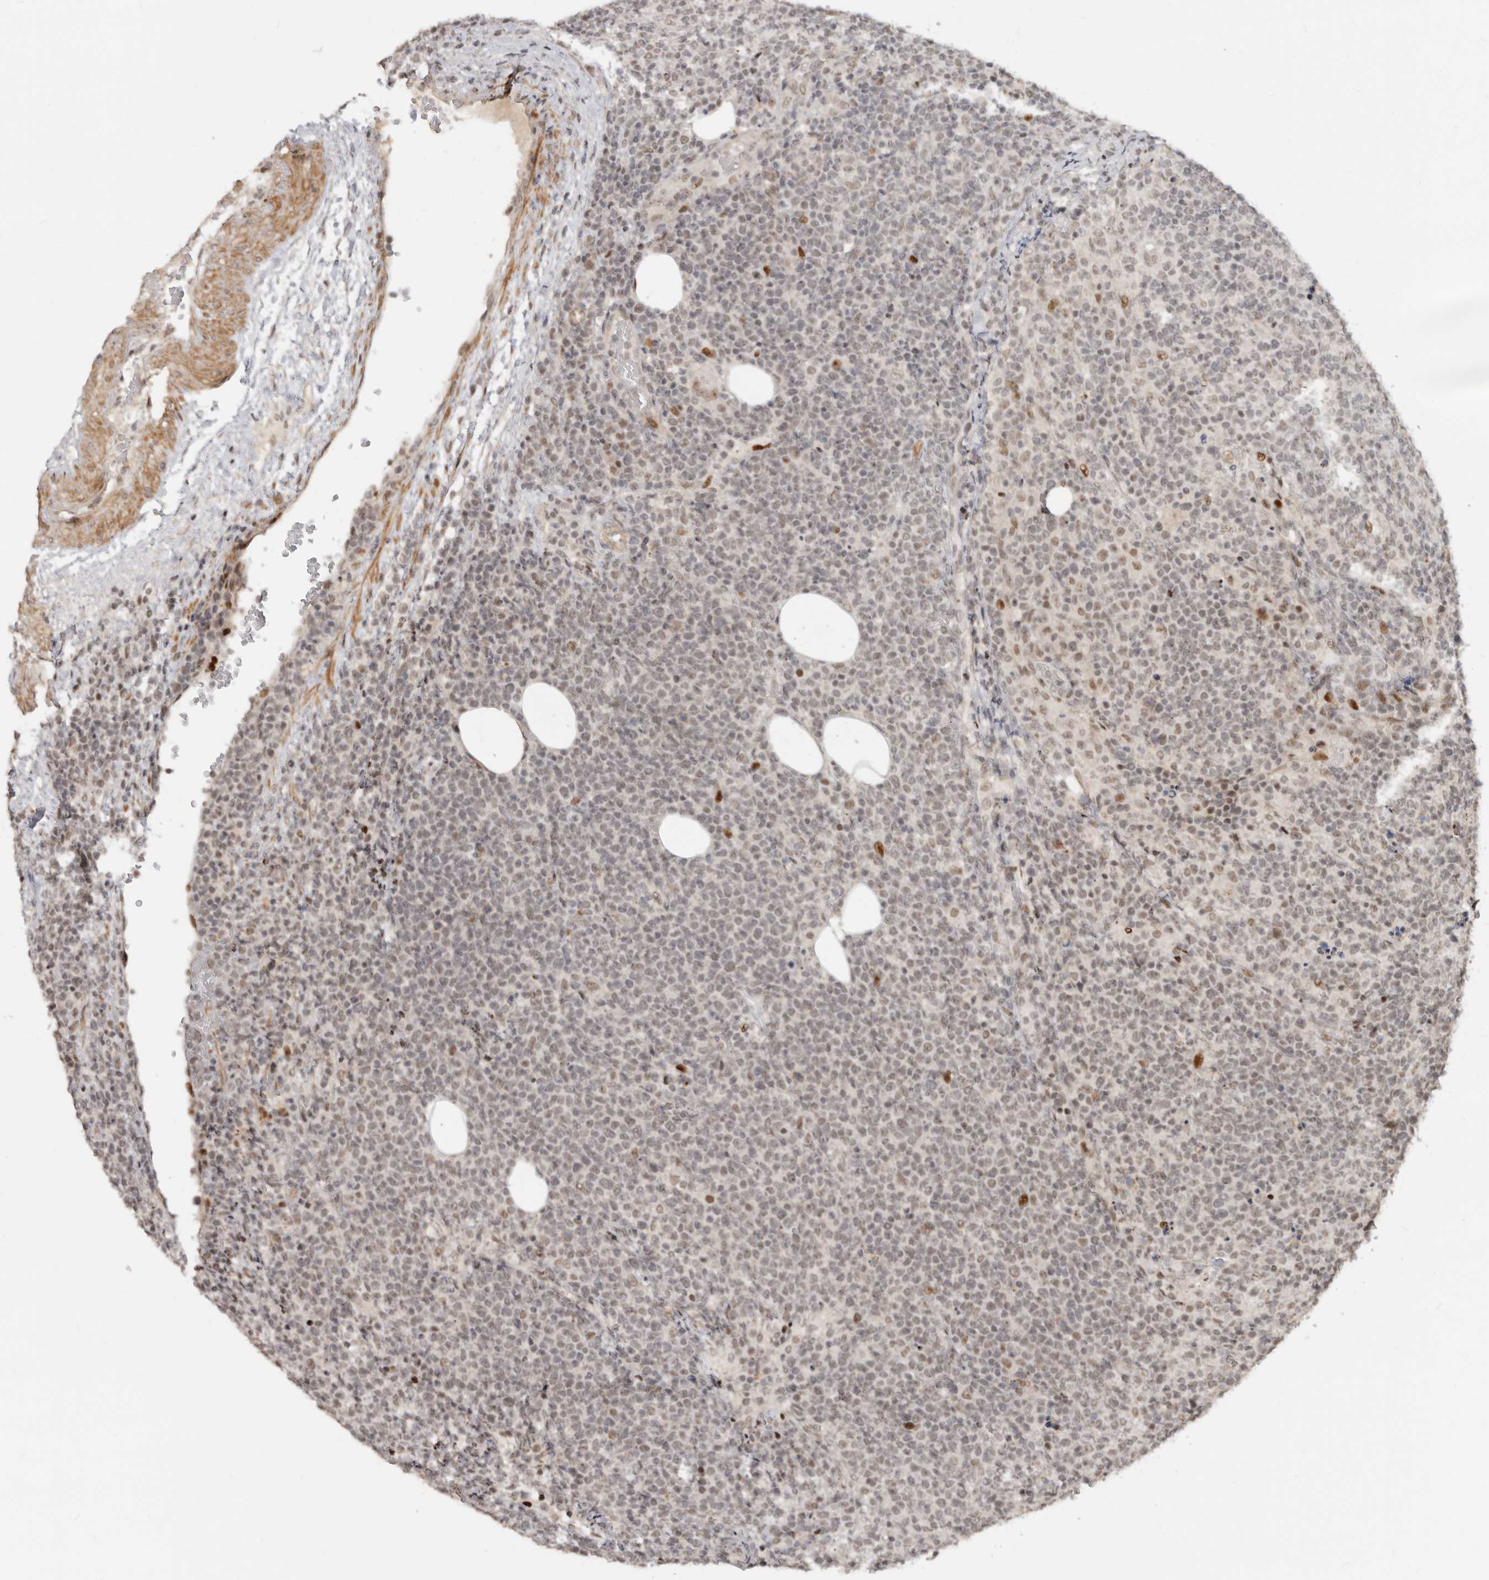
{"staining": {"intensity": "weak", "quantity": "<25%", "location": "nuclear"}, "tissue": "lymphoma", "cell_type": "Tumor cells", "image_type": "cancer", "snomed": [{"axis": "morphology", "description": "Malignant lymphoma, non-Hodgkin's type, High grade"}, {"axis": "topography", "description": "Lymph node"}], "caption": "Human lymphoma stained for a protein using immunohistochemistry shows no positivity in tumor cells.", "gene": "GPBP1L1", "patient": {"sex": "male", "age": 61}}